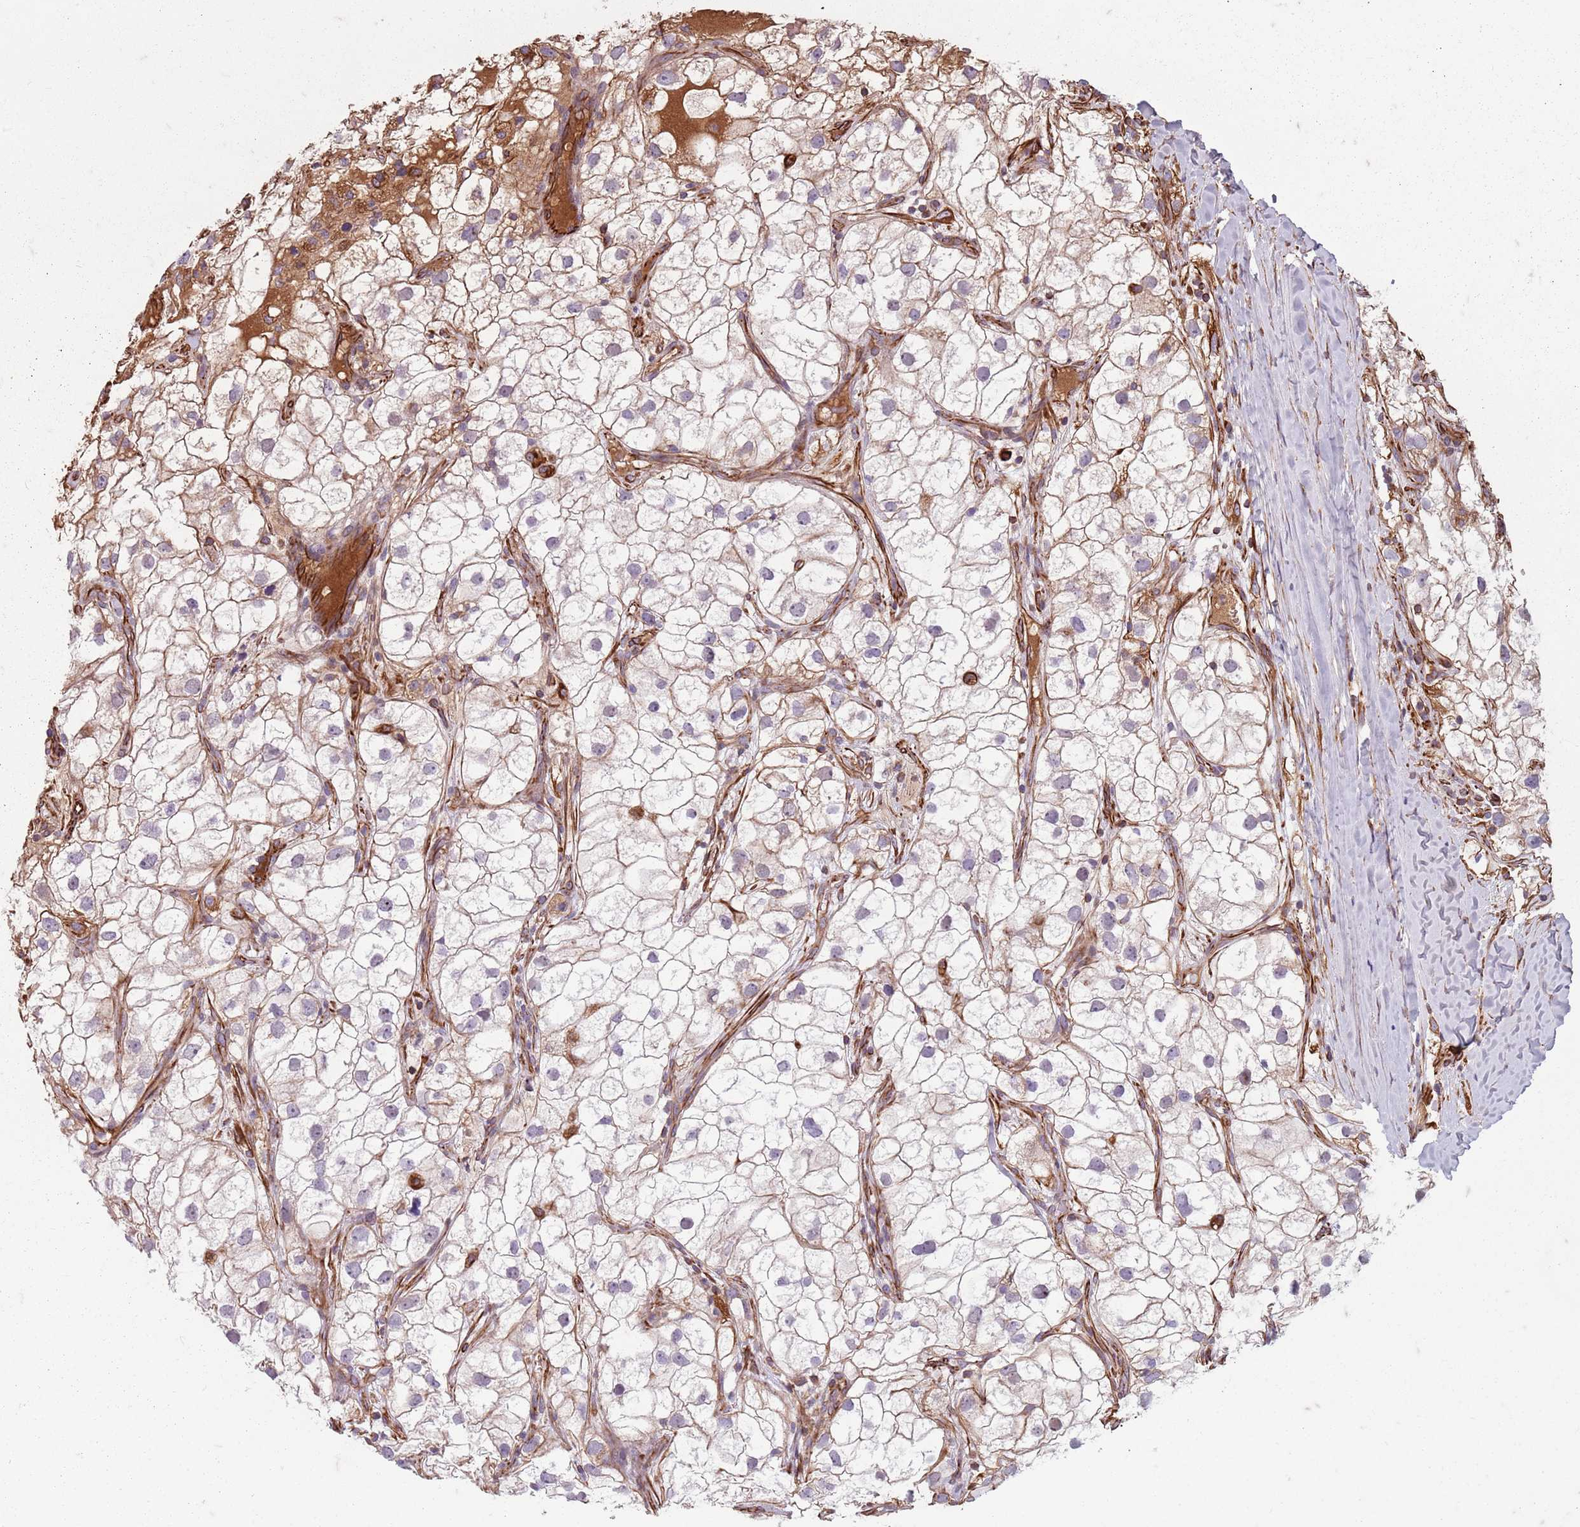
{"staining": {"intensity": "moderate", "quantity": "<25%", "location": "cytoplasmic/membranous"}, "tissue": "renal cancer", "cell_type": "Tumor cells", "image_type": "cancer", "snomed": [{"axis": "morphology", "description": "Adenocarcinoma, NOS"}, {"axis": "topography", "description": "Kidney"}], "caption": "Immunohistochemical staining of renal adenocarcinoma reveals low levels of moderate cytoplasmic/membranous positivity in about <25% of tumor cells.", "gene": "TAS2R38", "patient": {"sex": "male", "age": 59}}